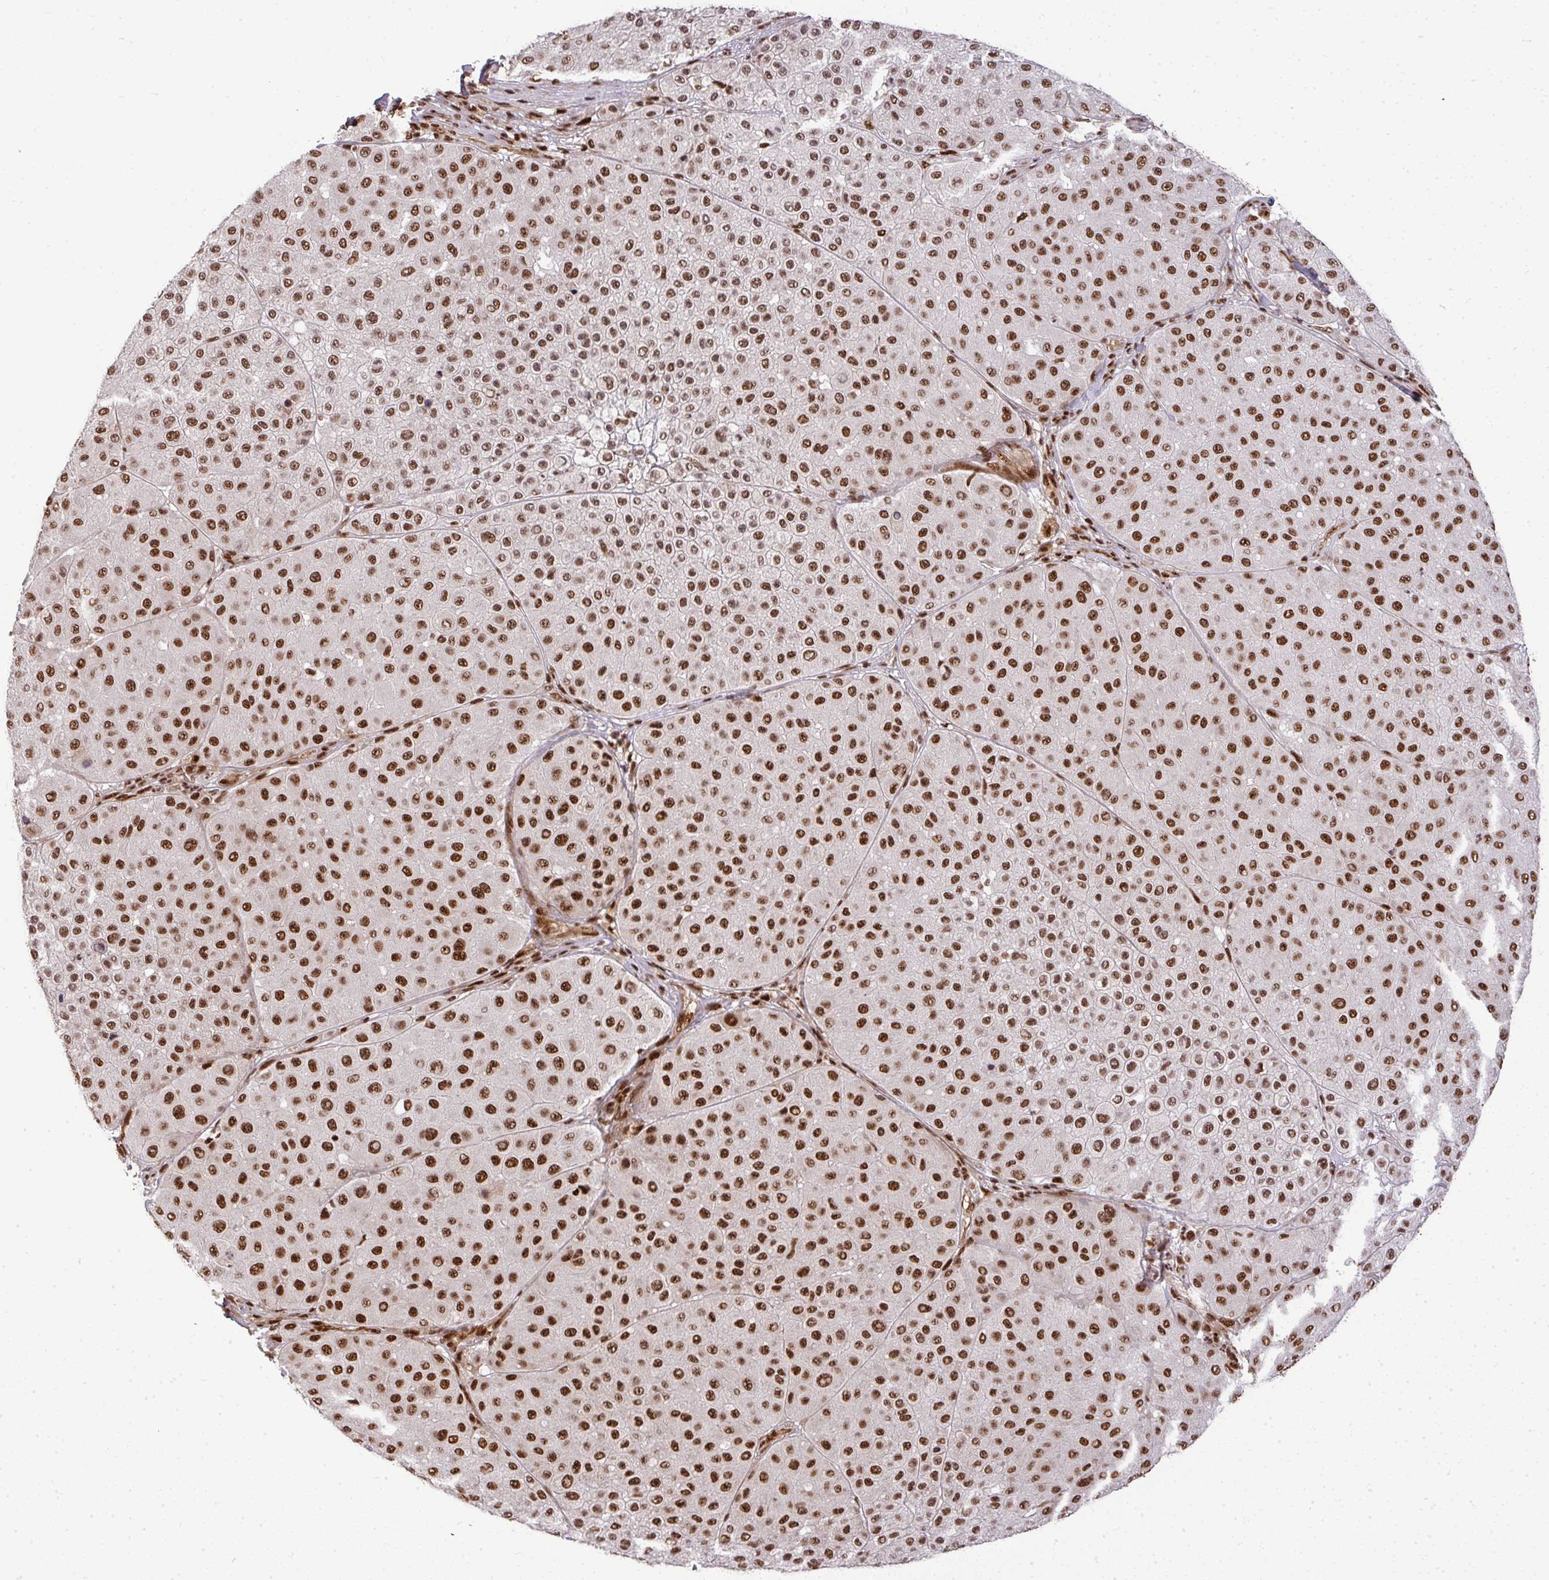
{"staining": {"intensity": "strong", "quantity": ">75%", "location": "nuclear"}, "tissue": "melanoma", "cell_type": "Tumor cells", "image_type": "cancer", "snomed": [{"axis": "morphology", "description": "Malignant melanoma, Metastatic site"}, {"axis": "topography", "description": "Smooth muscle"}], "caption": "About >75% of tumor cells in malignant melanoma (metastatic site) show strong nuclear protein positivity as visualized by brown immunohistochemical staining.", "gene": "U2AF1", "patient": {"sex": "male", "age": 41}}